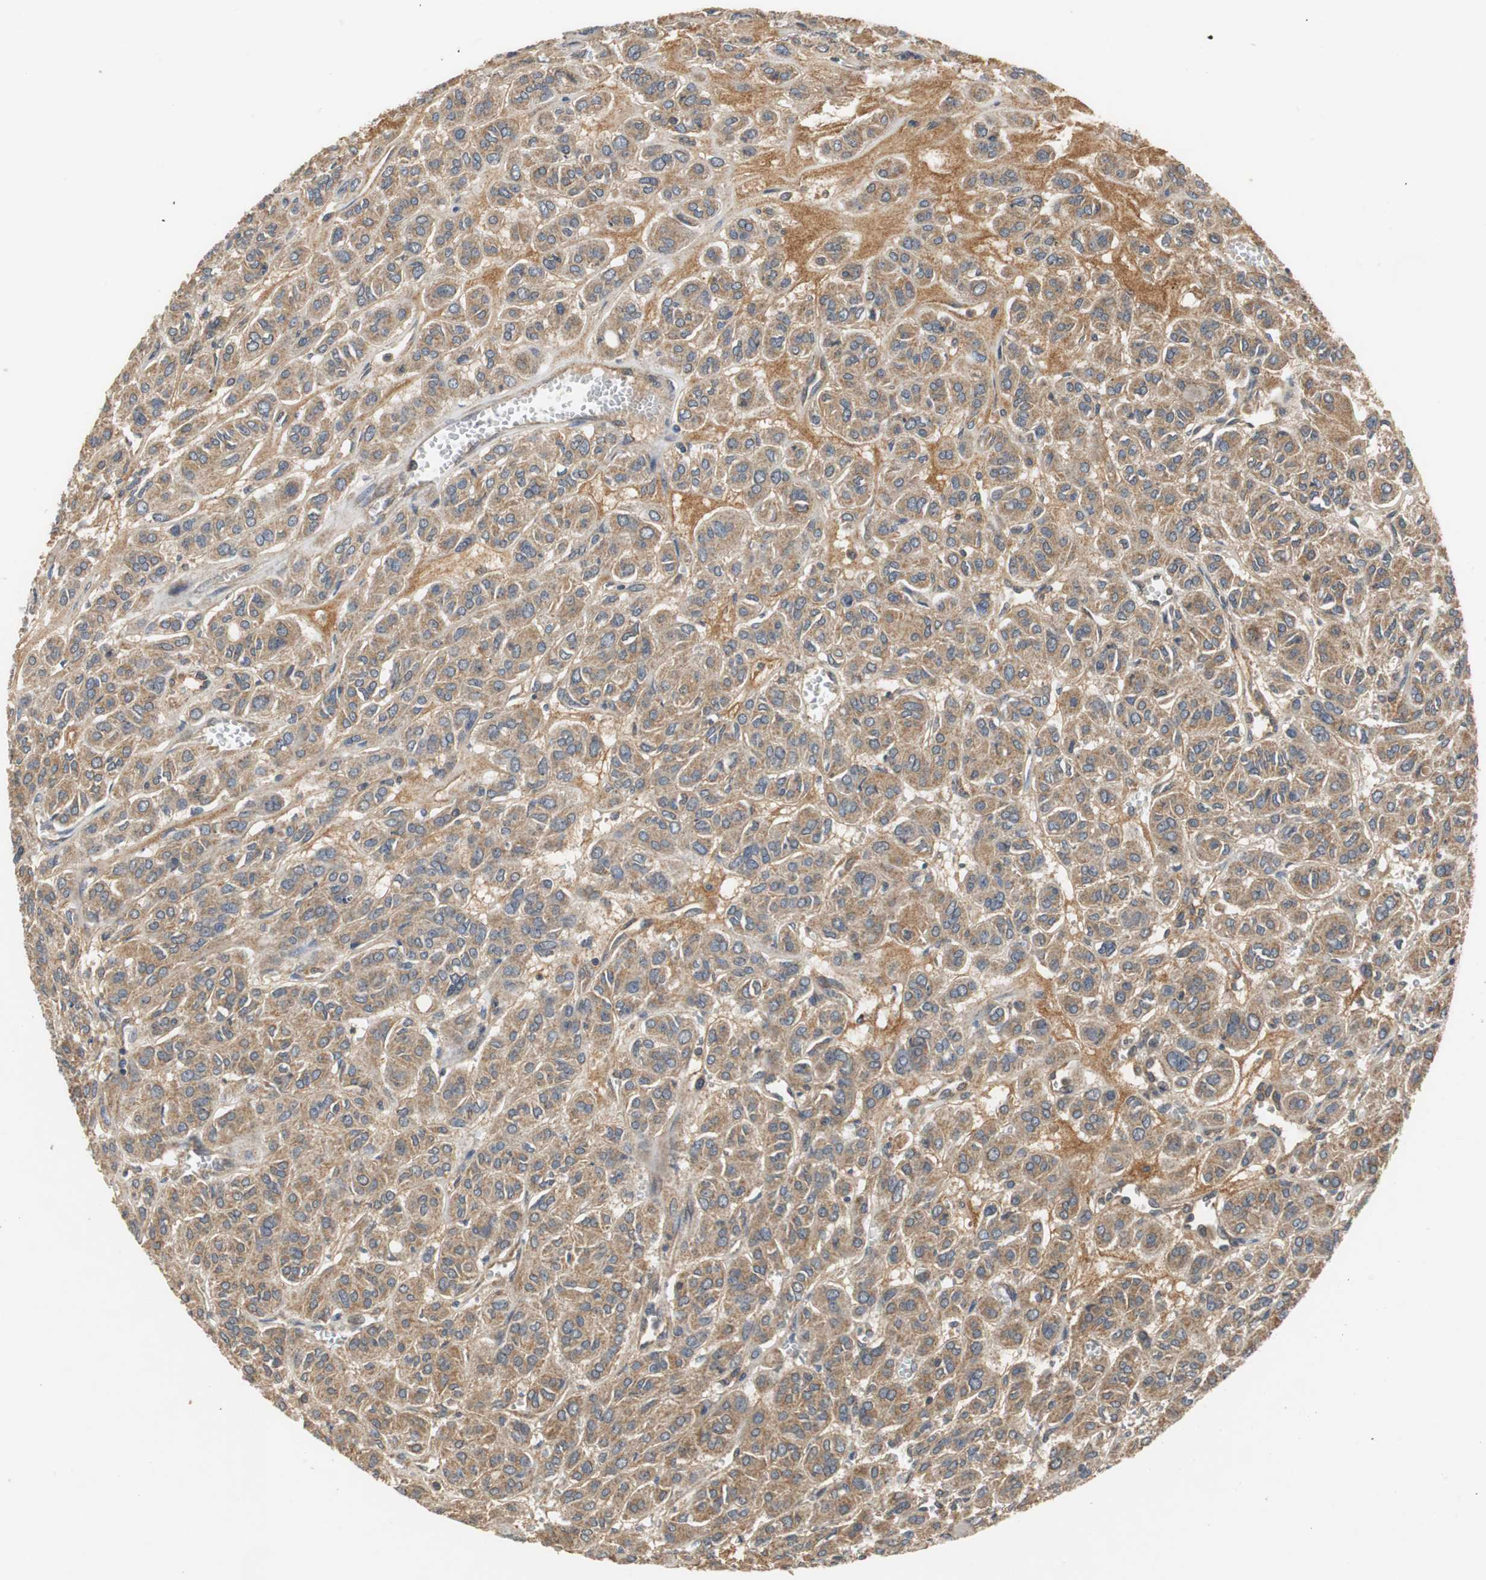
{"staining": {"intensity": "moderate", "quantity": ">75%", "location": "cytoplasmic/membranous"}, "tissue": "thyroid cancer", "cell_type": "Tumor cells", "image_type": "cancer", "snomed": [{"axis": "morphology", "description": "Follicular adenoma carcinoma, NOS"}, {"axis": "topography", "description": "Thyroid gland"}], "caption": "Immunohistochemistry (IHC) (DAB) staining of thyroid follicular adenoma carcinoma demonstrates moderate cytoplasmic/membranous protein positivity in about >75% of tumor cells.", "gene": "VBP1", "patient": {"sex": "female", "age": 71}}